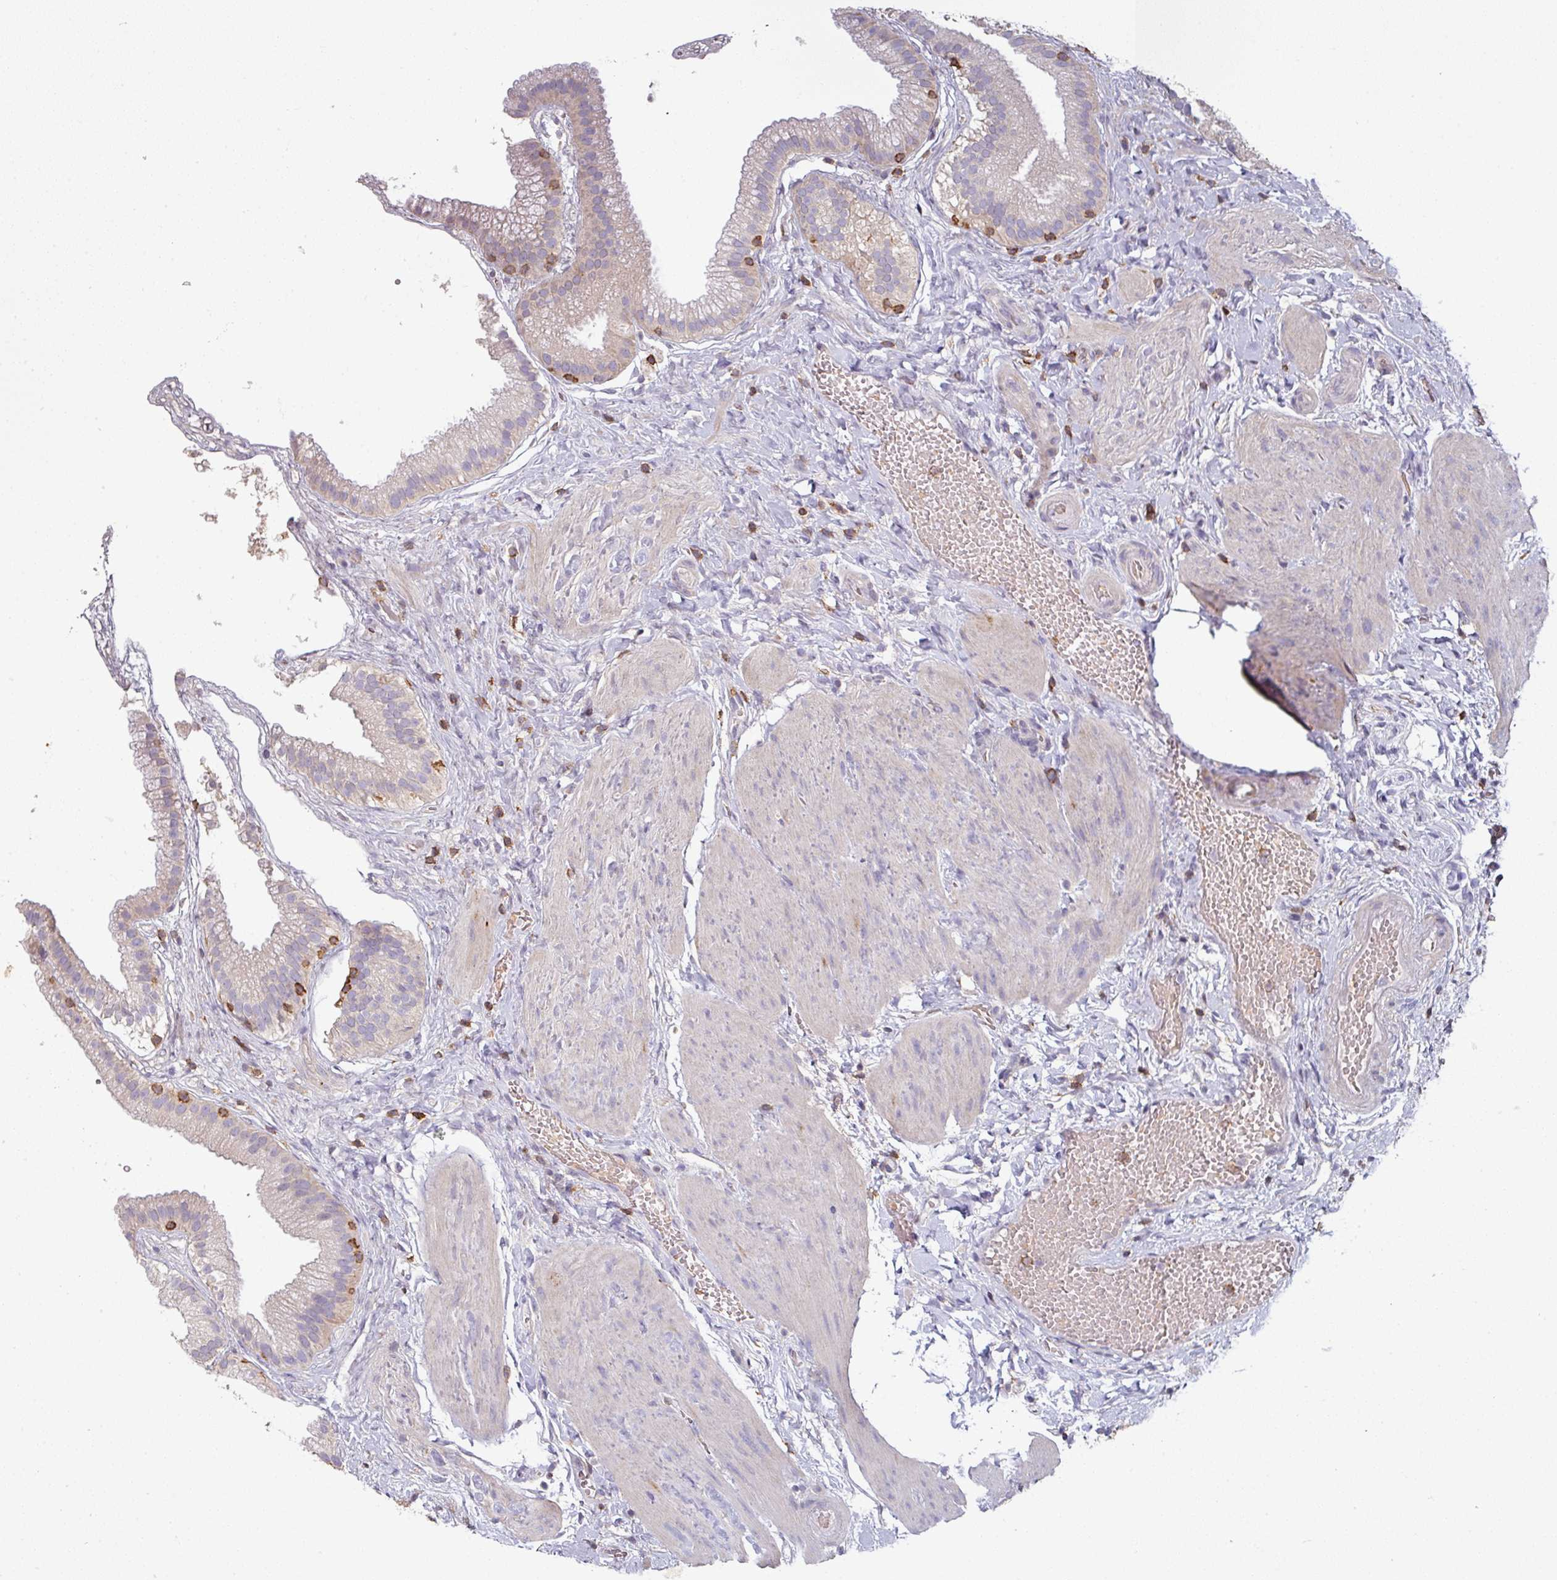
{"staining": {"intensity": "weak", "quantity": "<25%", "location": "cytoplasmic/membranous"}, "tissue": "gallbladder", "cell_type": "Glandular cells", "image_type": "normal", "snomed": [{"axis": "morphology", "description": "Normal tissue, NOS"}, {"axis": "topography", "description": "Gallbladder"}], "caption": "Immunohistochemical staining of normal human gallbladder exhibits no significant expression in glandular cells.", "gene": "CD3G", "patient": {"sex": "female", "age": 63}}